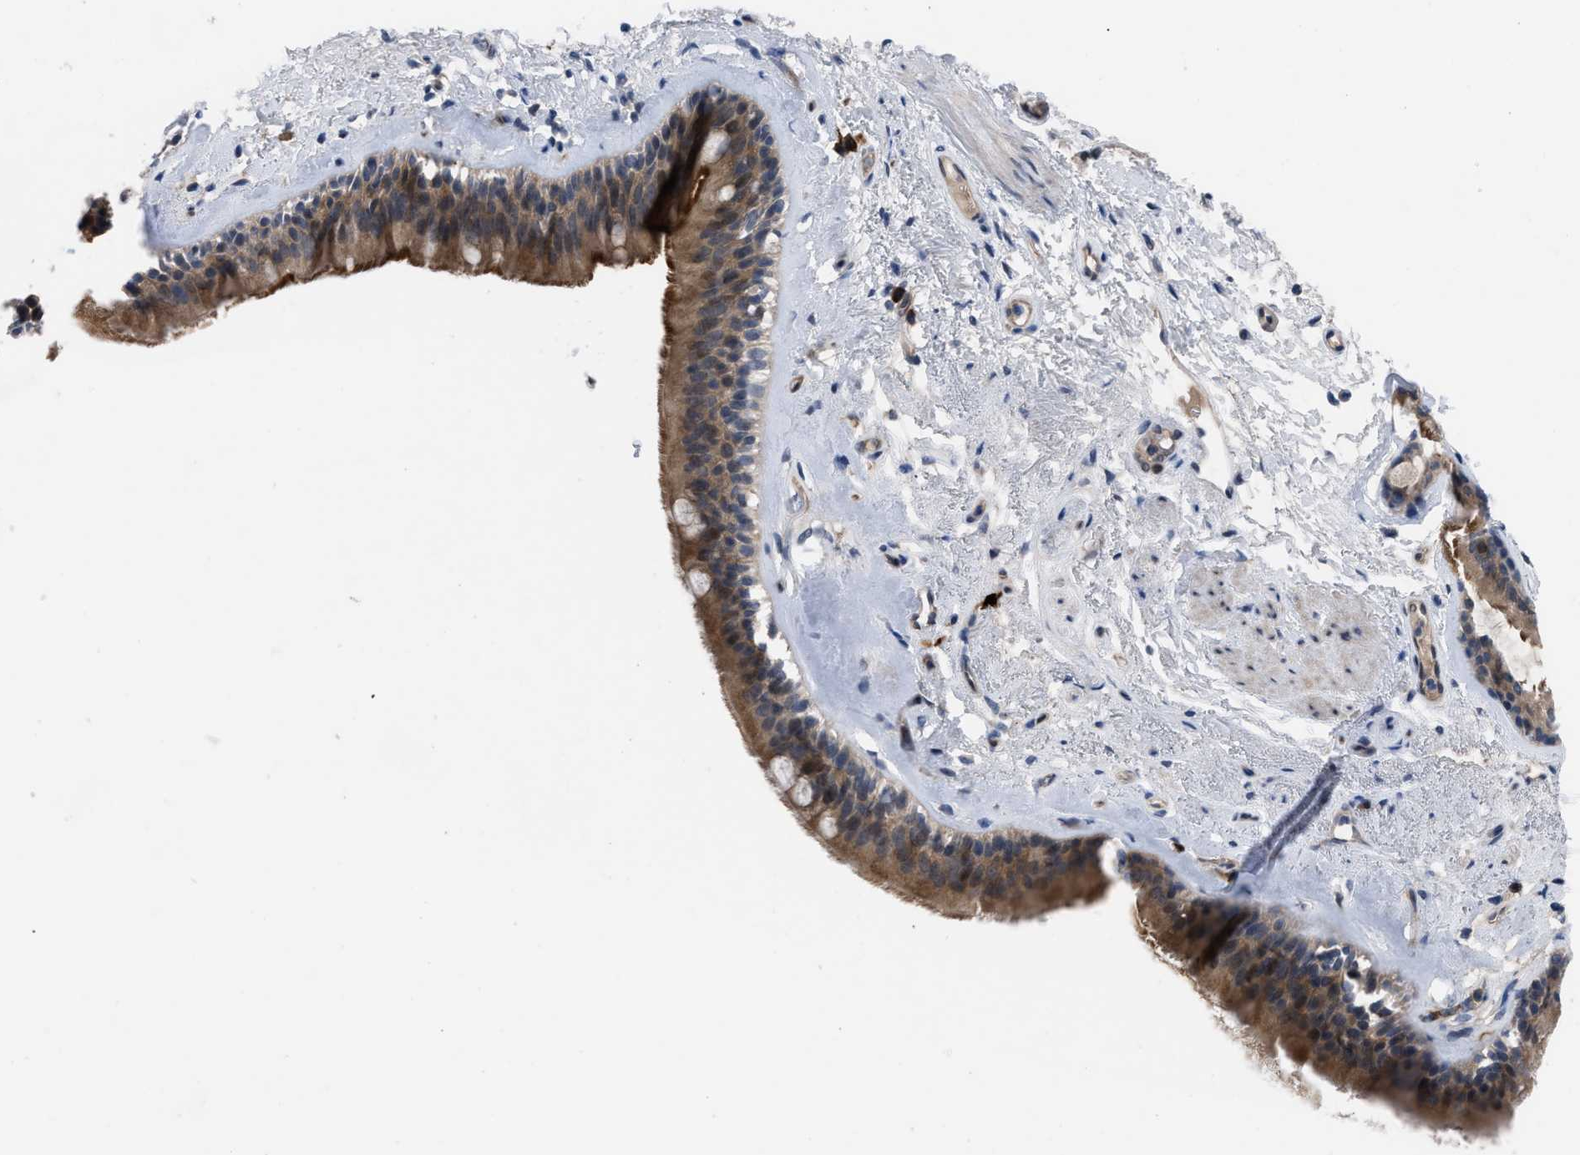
{"staining": {"intensity": "moderate", "quantity": ">75%", "location": "cytoplasmic/membranous"}, "tissue": "bronchus", "cell_type": "Respiratory epithelial cells", "image_type": "normal", "snomed": [{"axis": "morphology", "description": "Normal tissue, NOS"}, {"axis": "topography", "description": "Cartilage tissue"}], "caption": "Brown immunohistochemical staining in unremarkable bronchus demonstrates moderate cytoplasmic/membranous expression in approximately >75% of respiratory epithelial cells.", "gene": "IL17RE", "patient": {"sex": "female", "age": 63}}